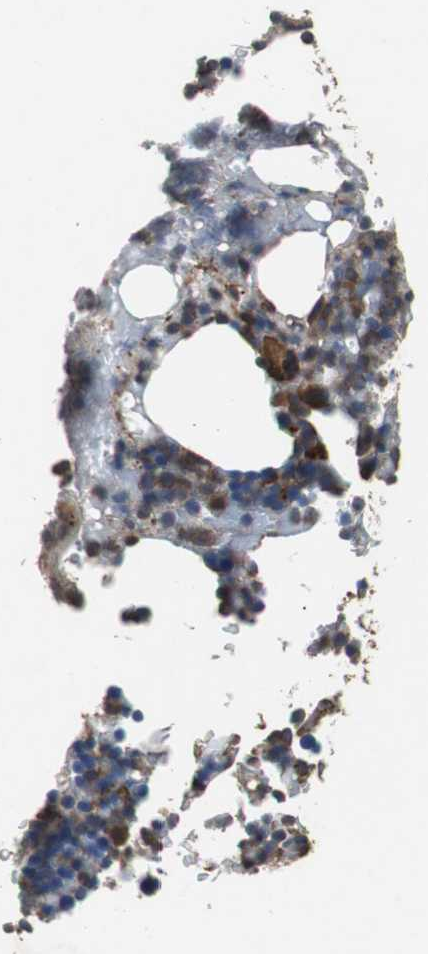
{"staining": {"intensity": "strong", "quantity": "25%-75%", "location": "cytoplasmic/membranous"}, "tissue": "bone marrow", "cell_type": "Hematopoietic cells", "image_type": "normal", "snomed": [{"axis": "morphology", "description": "Normal tissue, NOS"}, {"axis": "topography", "description": "Bone marrow"}], "caption": "This photomicrograph demonstrates immunohistochemistry staining of unremarkable human bone marrow, with high strong cytoplasmic/membranous staining in approximately 25%-75% of hematopoietic cells.", "gene": "PITRM1", "patient": {"sex": "female", "age": 66}}